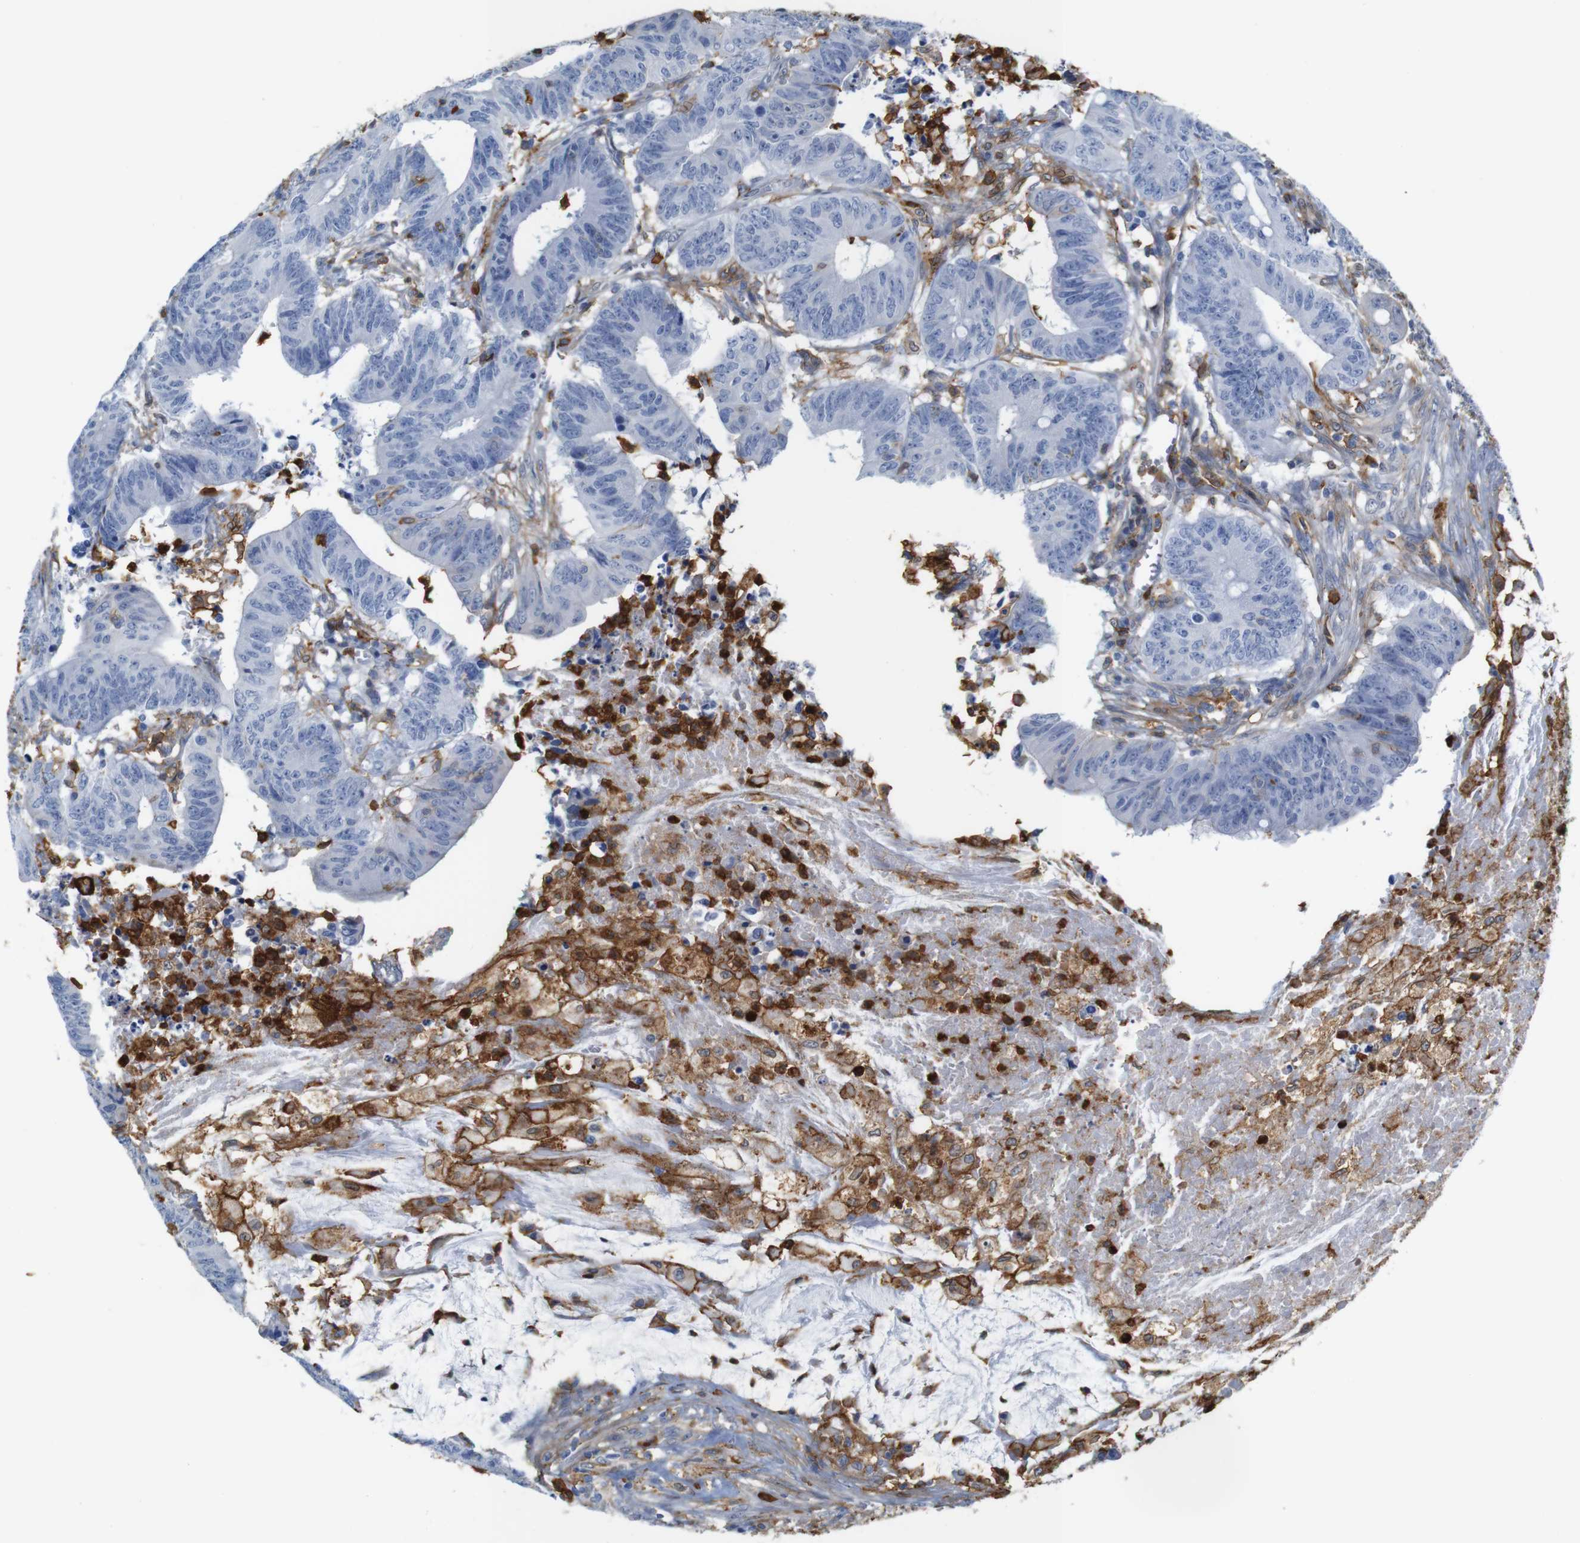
{"staining": {"intensity": "negative", "quantity": "none", "location": "none"}, "tissue": "colorectal cancer", "cell_type": "Tumor cells", "image_type": "cancer", "snomed": [{"axis": "morphology", "description": "Adenocarcinoma, NOS"}, {"axis": "topography", "description": "Colon"}], "caption": "Colorectal cancer (adenocarcinoma) was stained to show a protein in brown. There is no significant positivity in tumor cells. (Brightfield microscopy of DAB immunohistochemistry at high magnification).", "gene": "ANXA1", "patient": {"sex": "male", "age": 45}}